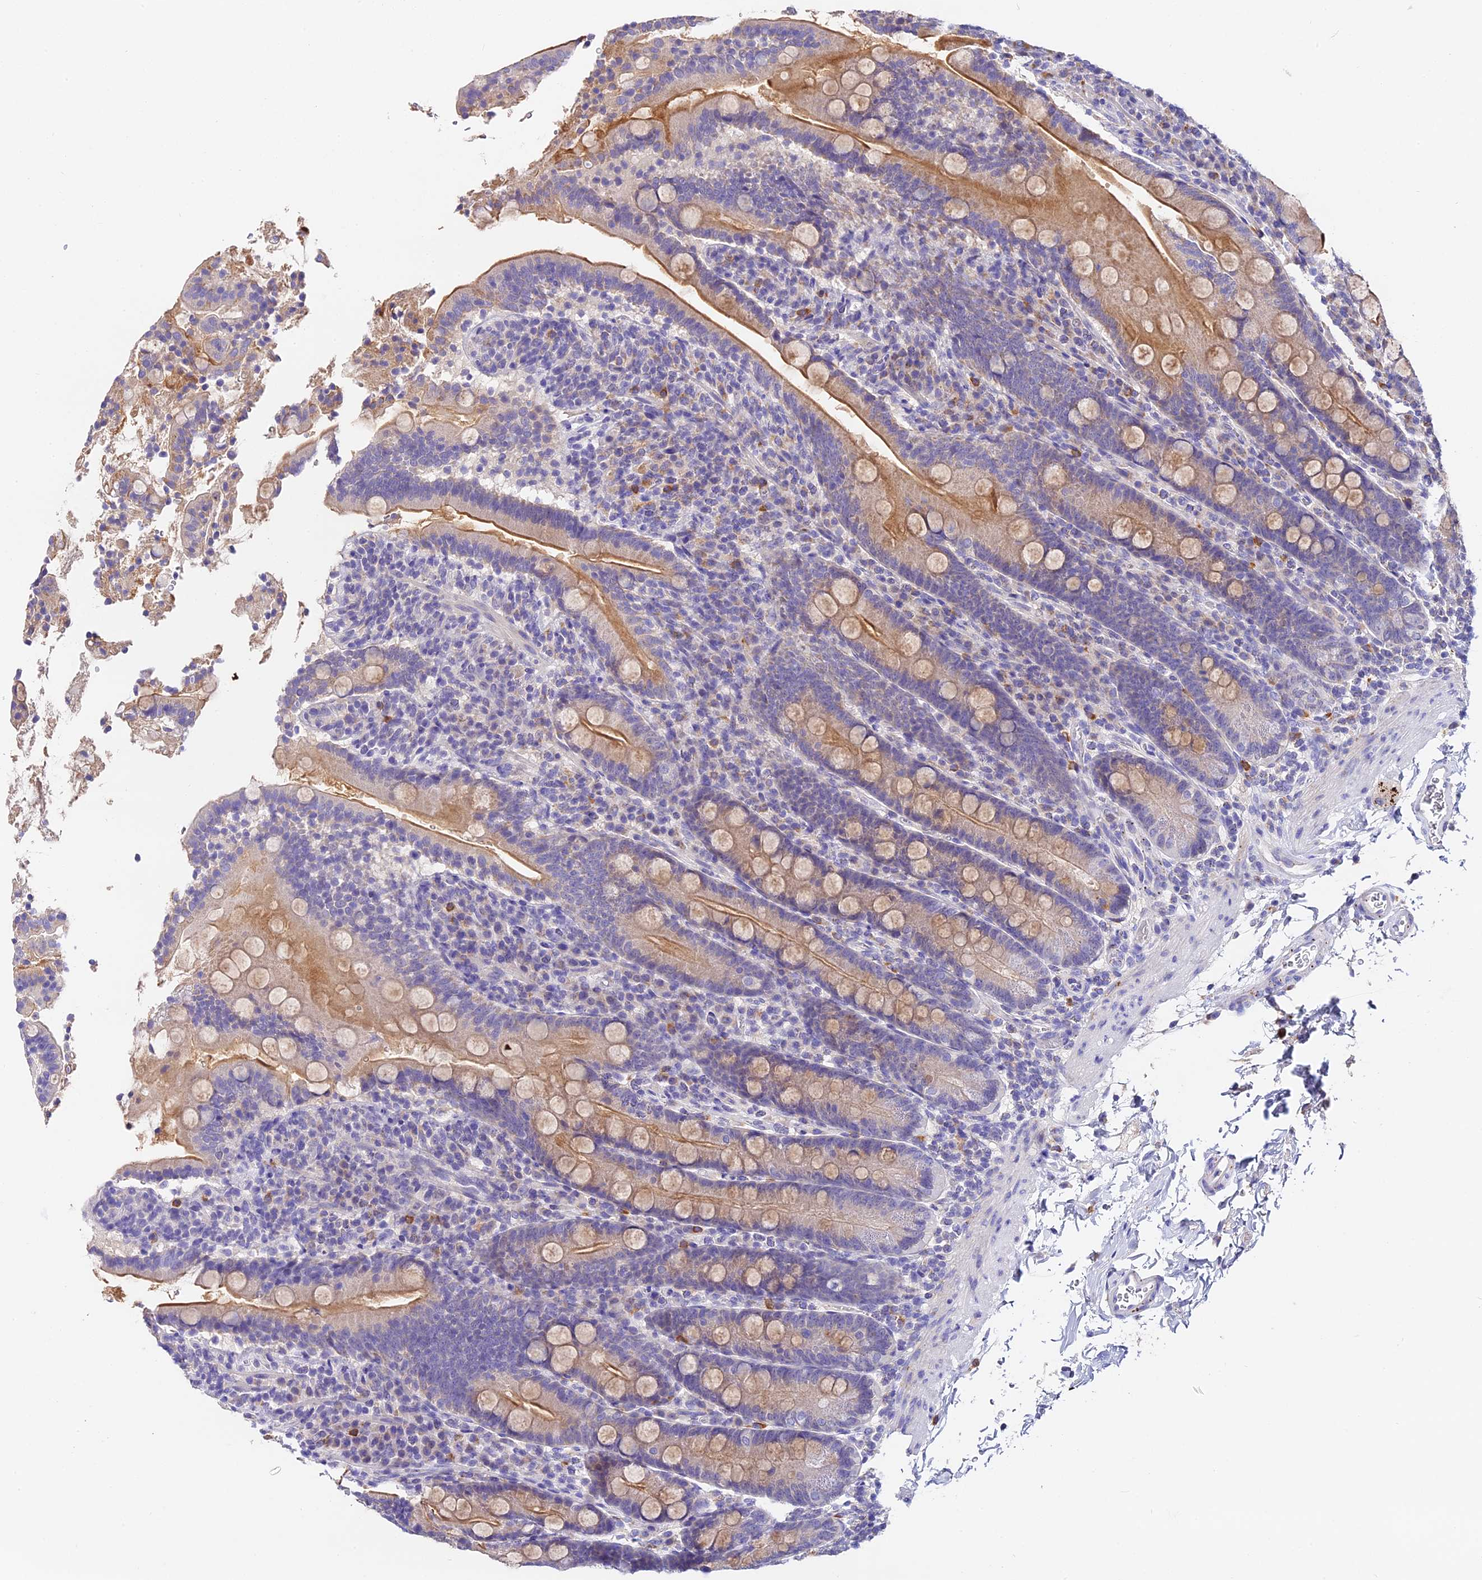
{"staining": {"intensity": "moderate", "quantity": "25%-75%", "location": "cytoplasmic/membranous"}, "tissue": "duodenum", "cell_type": "Glandular cells", "image_type": "normal", "snomed": [{"axis": "morphology", "description": "Normal tissue, NOS"}, {"axis": "topography", "description": "Duodenum"}], "caption": "Duodenum stained for a protein reveals moderate cytoplasmic/membranous positivity in glandular cells. The staining is performed using DAB (3,3'-diaminobenzidine) brown chromogen to label protein expression. The nuclei are counter-stained blue using hematoxylin.", "gene": "LYPD6", "patient": {"sex": "male", "age": 35}}